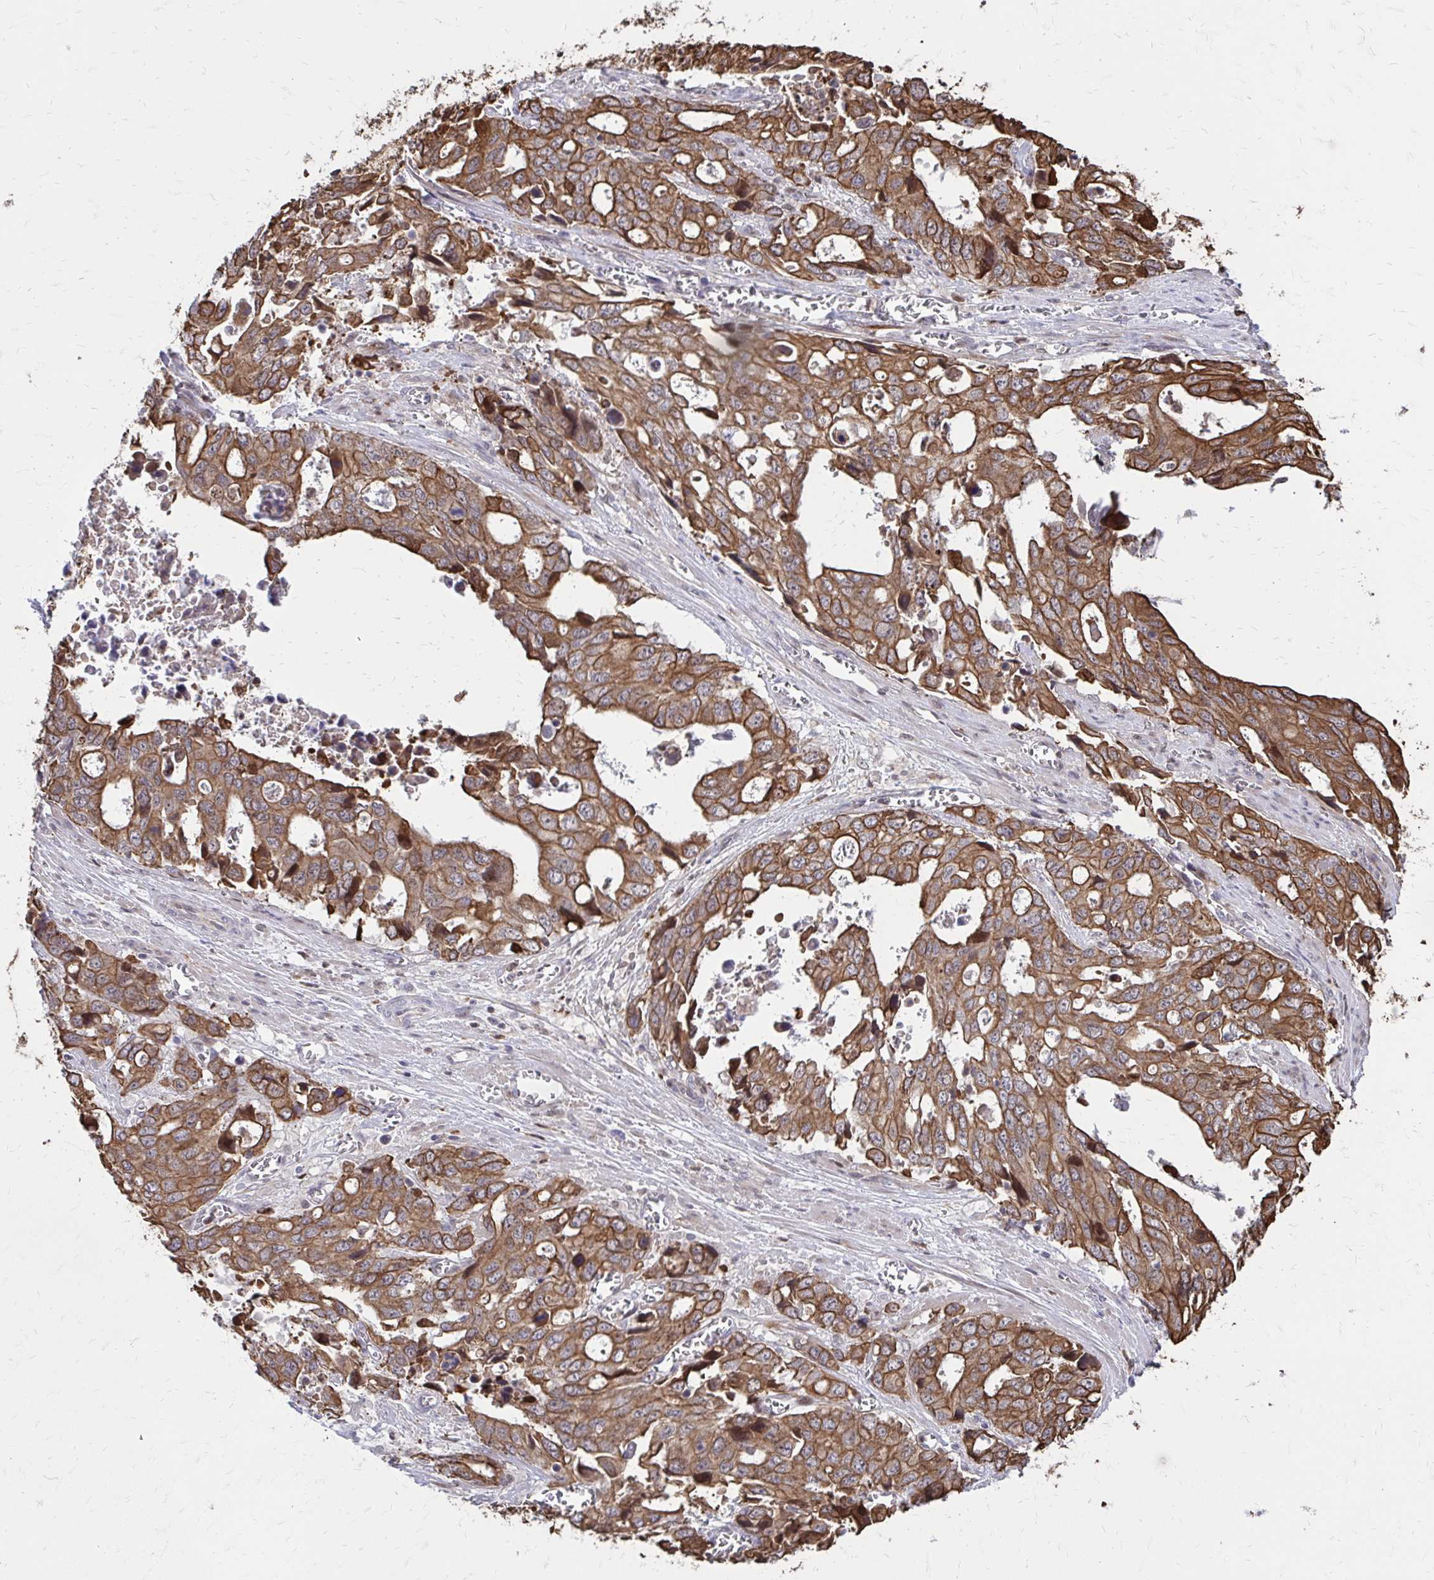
{"staining": {"intensity": "strong", "quantity": ">75%", "location": "cytoplasmic/membranous"}, "tissue": "stomach cancer", "cell_type": "Tumor cells", "image_type": "cancer", "snomed": [{"axis": "morphology", "description": "Adenocarcinoma, NOS"}, {"axis": "topography", "description": "Stomach, upper"}], "caption": "Protein expression analysis of adenocarcinoma (stomach) shows strong cytoplasmic/membranous positivity in about >75% of tumor cells.", "gene": "ANKRD30B", "patient": {"sex": "male", "age": 74}}